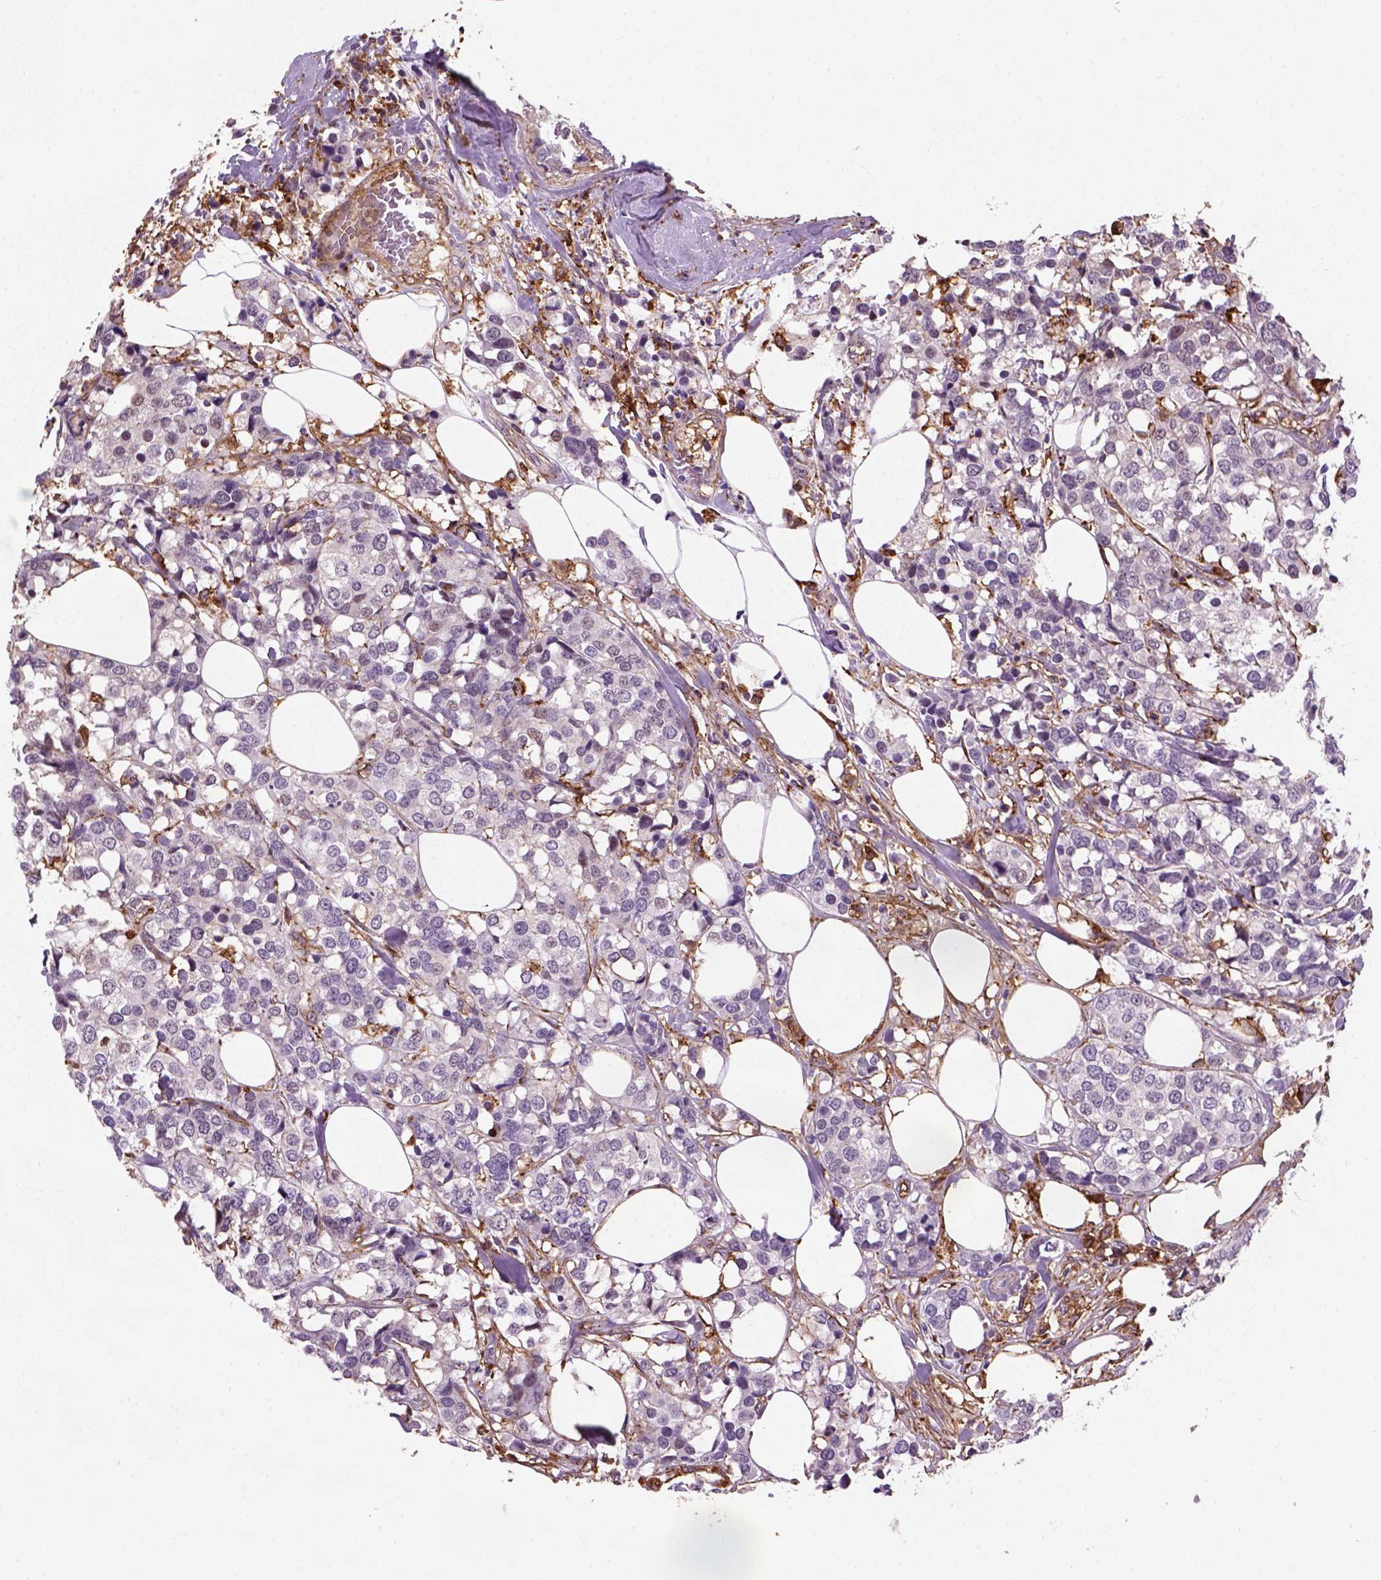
{"staining": {"intensity": "negative", "quantity": "none", "location": "none"}, "tissue": "breast cancer", "cell_type": "Tumor cells", "image_type": "cancer", "snomed": [{"axis": "morphology", "description": "Lobular carcinoma"}, {"axis": "topography", "description": "Breast"}], "caption": "This is an IHC histopathology image of lobular carcinoma (breast). There is no positivity in tumor cells.", "gene": "MARCKS", "patient": {"sex": "female", "age": 59}}